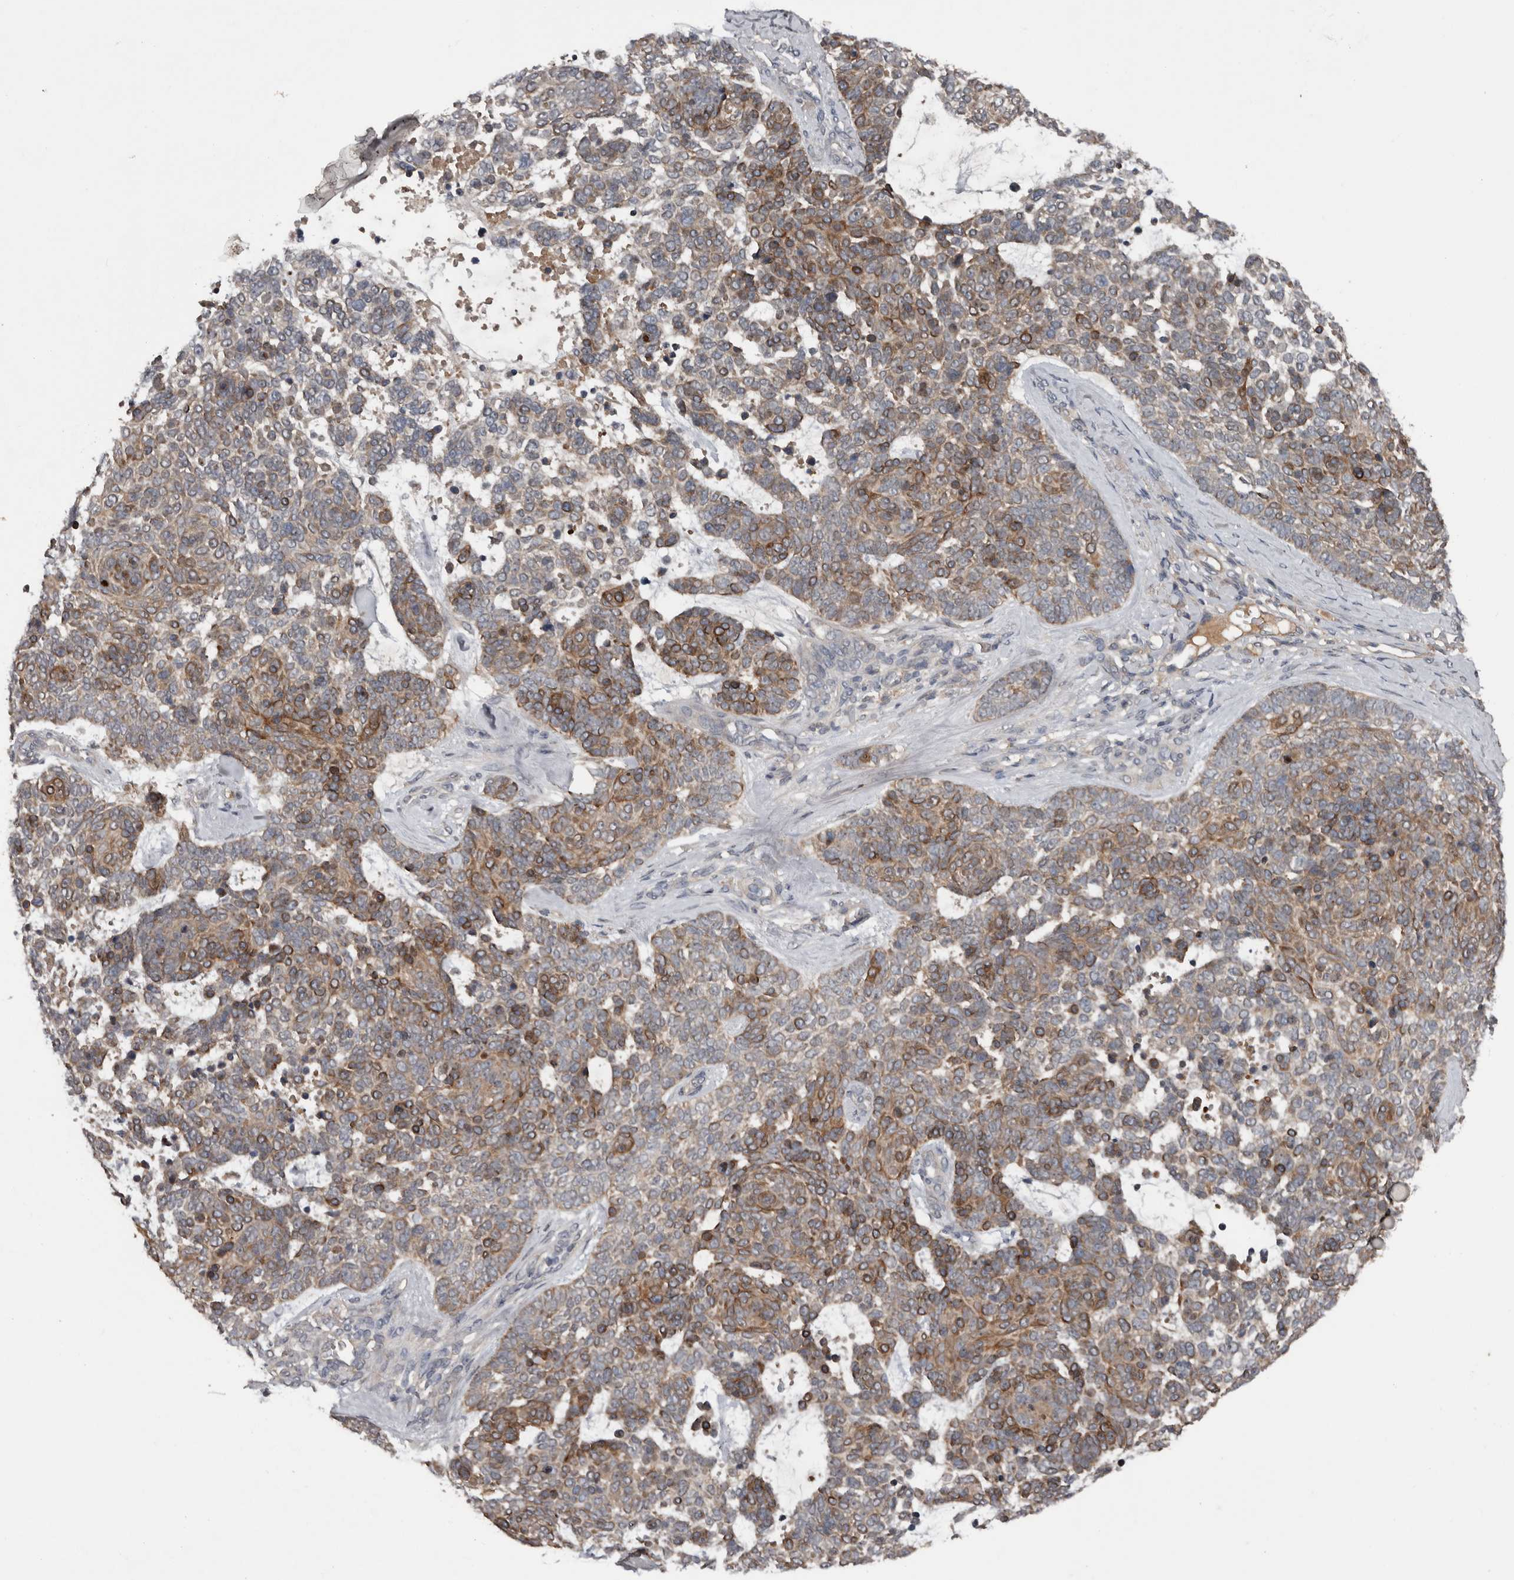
{"staining": {"intensity": "moderate", "quantity": "25%-75%", "location": "cytoplasmic/membranous"}, "tissue": "skin cancer", "cell_type": "Tumor cells", "image_type": "cancer", "snomed": [{"axis": "morphology", "description": "Basal cell carcinoma"}, {"axis": "topography", "description": "Skin"}], "caption": "This is an image of immunohistochemistry staining of basal cell carcinoma (skin), which shows moderate staining in the cytoplasmic/membranous of tumor cells.", "gene": "DNAJB4", "patient": {"sex": "female", "age": 81}}